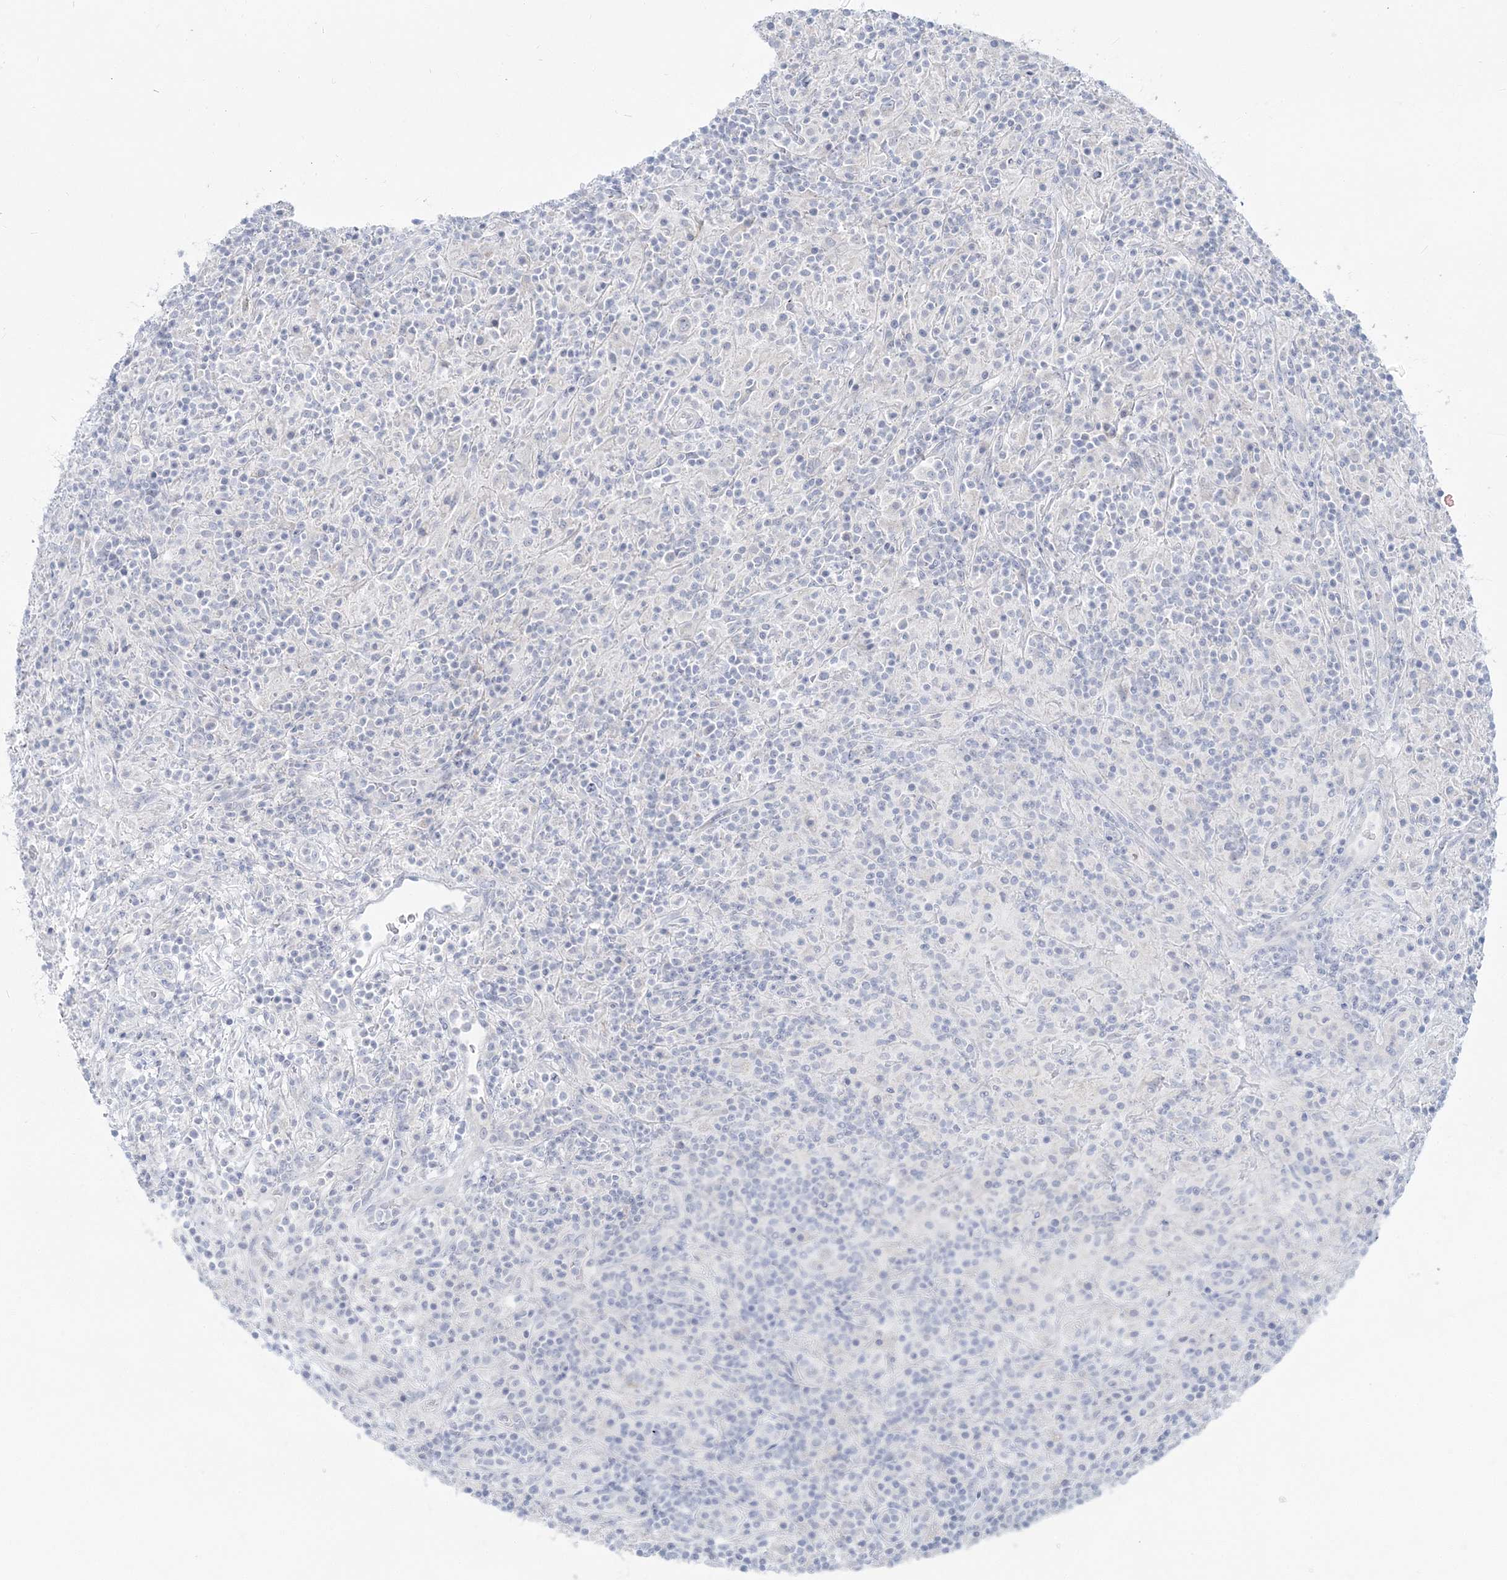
{"staining": {"intensity": "negative", "quantity": "none", "location": "none"}, "tissue": "lymphoma", "cell_type": "Tumor cells", "image_type": "cancer", "snomed": [{"axis": "morphology", "description": "Hodgkin's disease, NOS"}, {"axis": "topography", "description": "Lymph node"}], "caption": "The photomicrograph displays no significant positivity in tumor cells of Hodgkin's disease.", "gene": "GPAT2", "patient": {"sex": "male", "age": 70}}